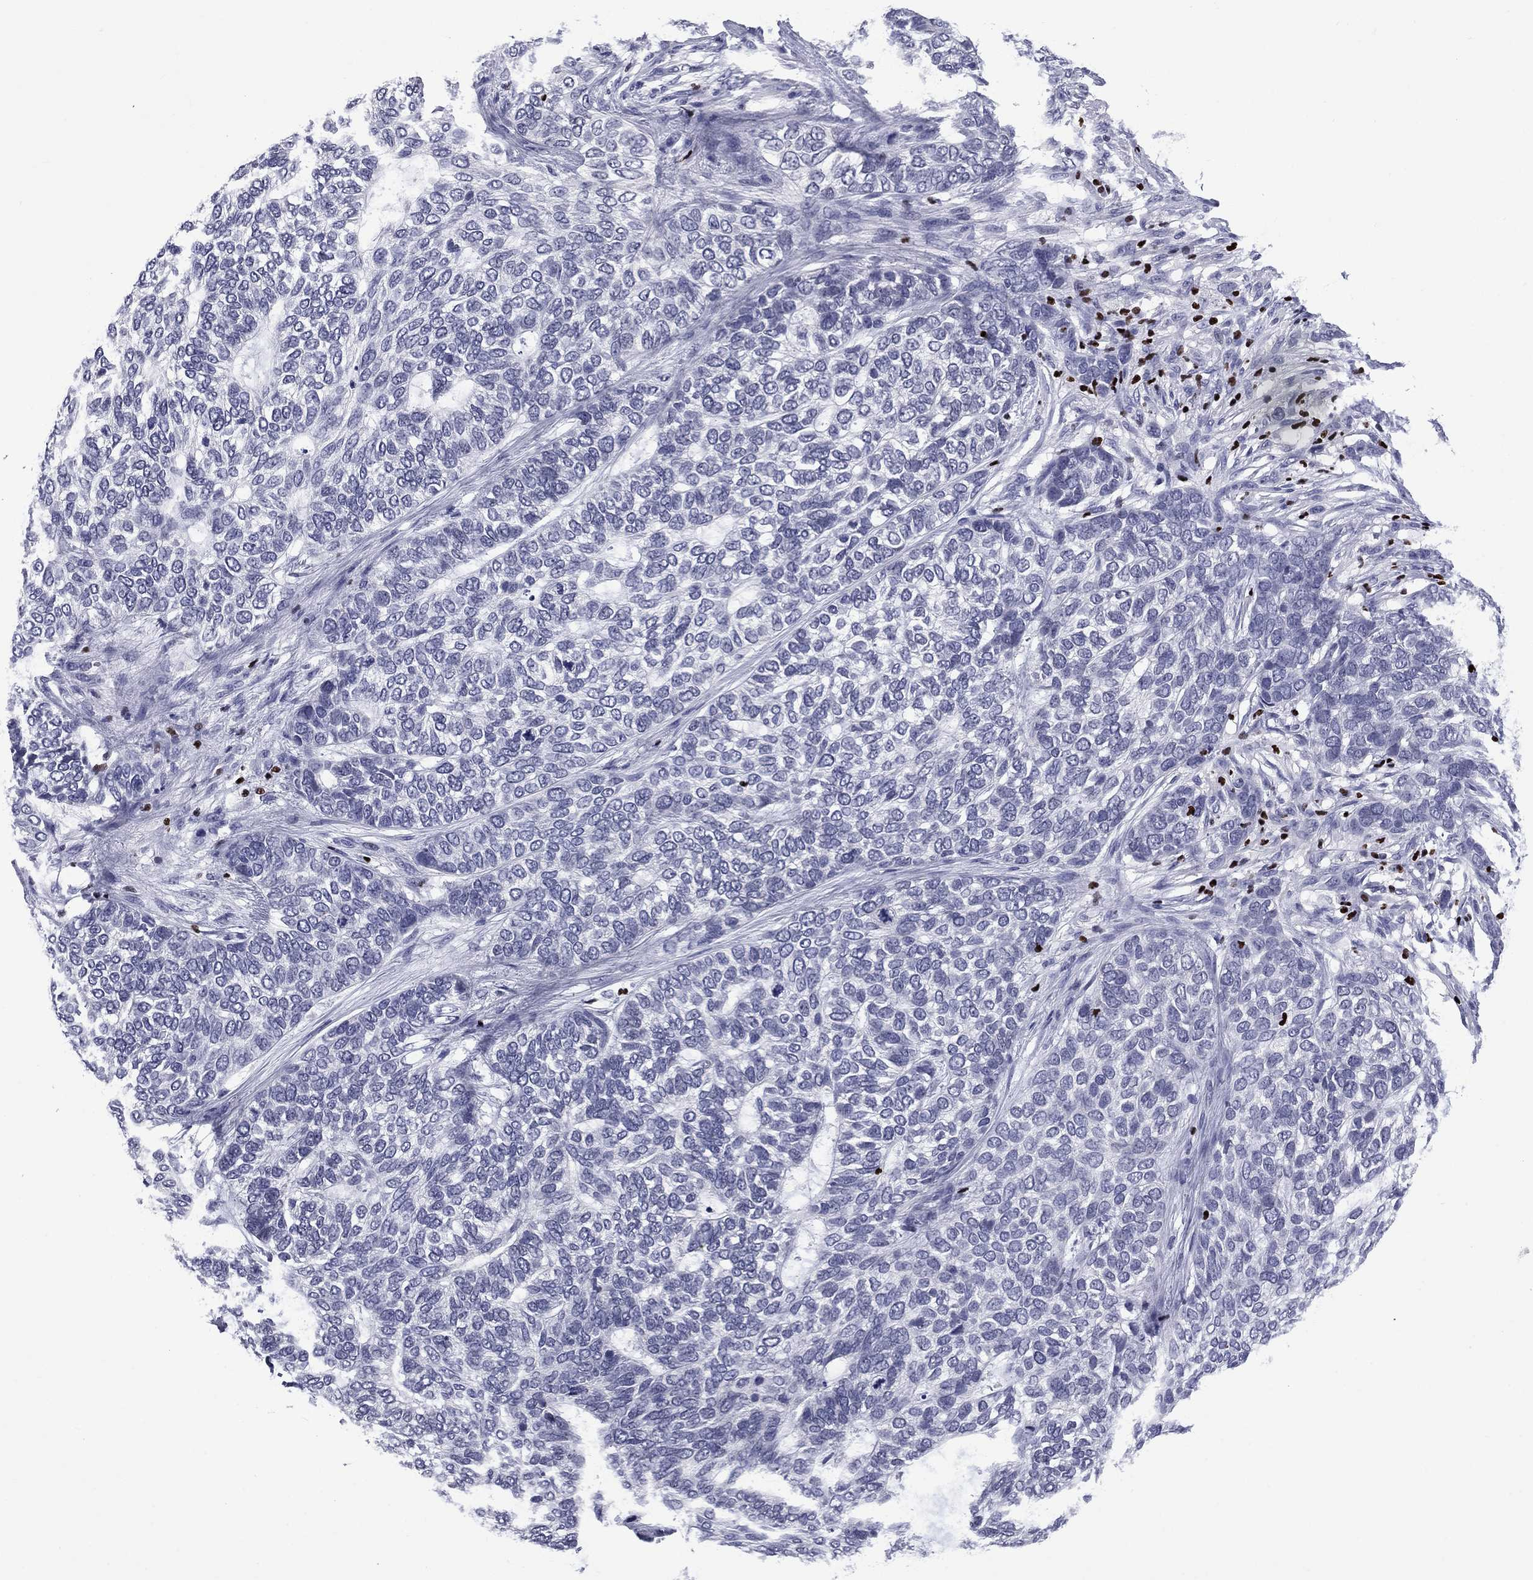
{"staining": {"intensity": "negative", "quantity": "none", "location": "none"}, "tissue": "skin cancer", "cell_type": "Tumor cells", "image_type": "cancer", "snomed": [{"axis": "morphology", "description": "Basal cell carcinoma"}, {"axis": "topography", "description": "Skin"}], "caption": "Basal cell carcinoma (skin) was stained to show a protein in brown. There is no significant positivity in tumor cells.", "gene": "IKZF3", "patient": {"sex": "female", "age": 65}}